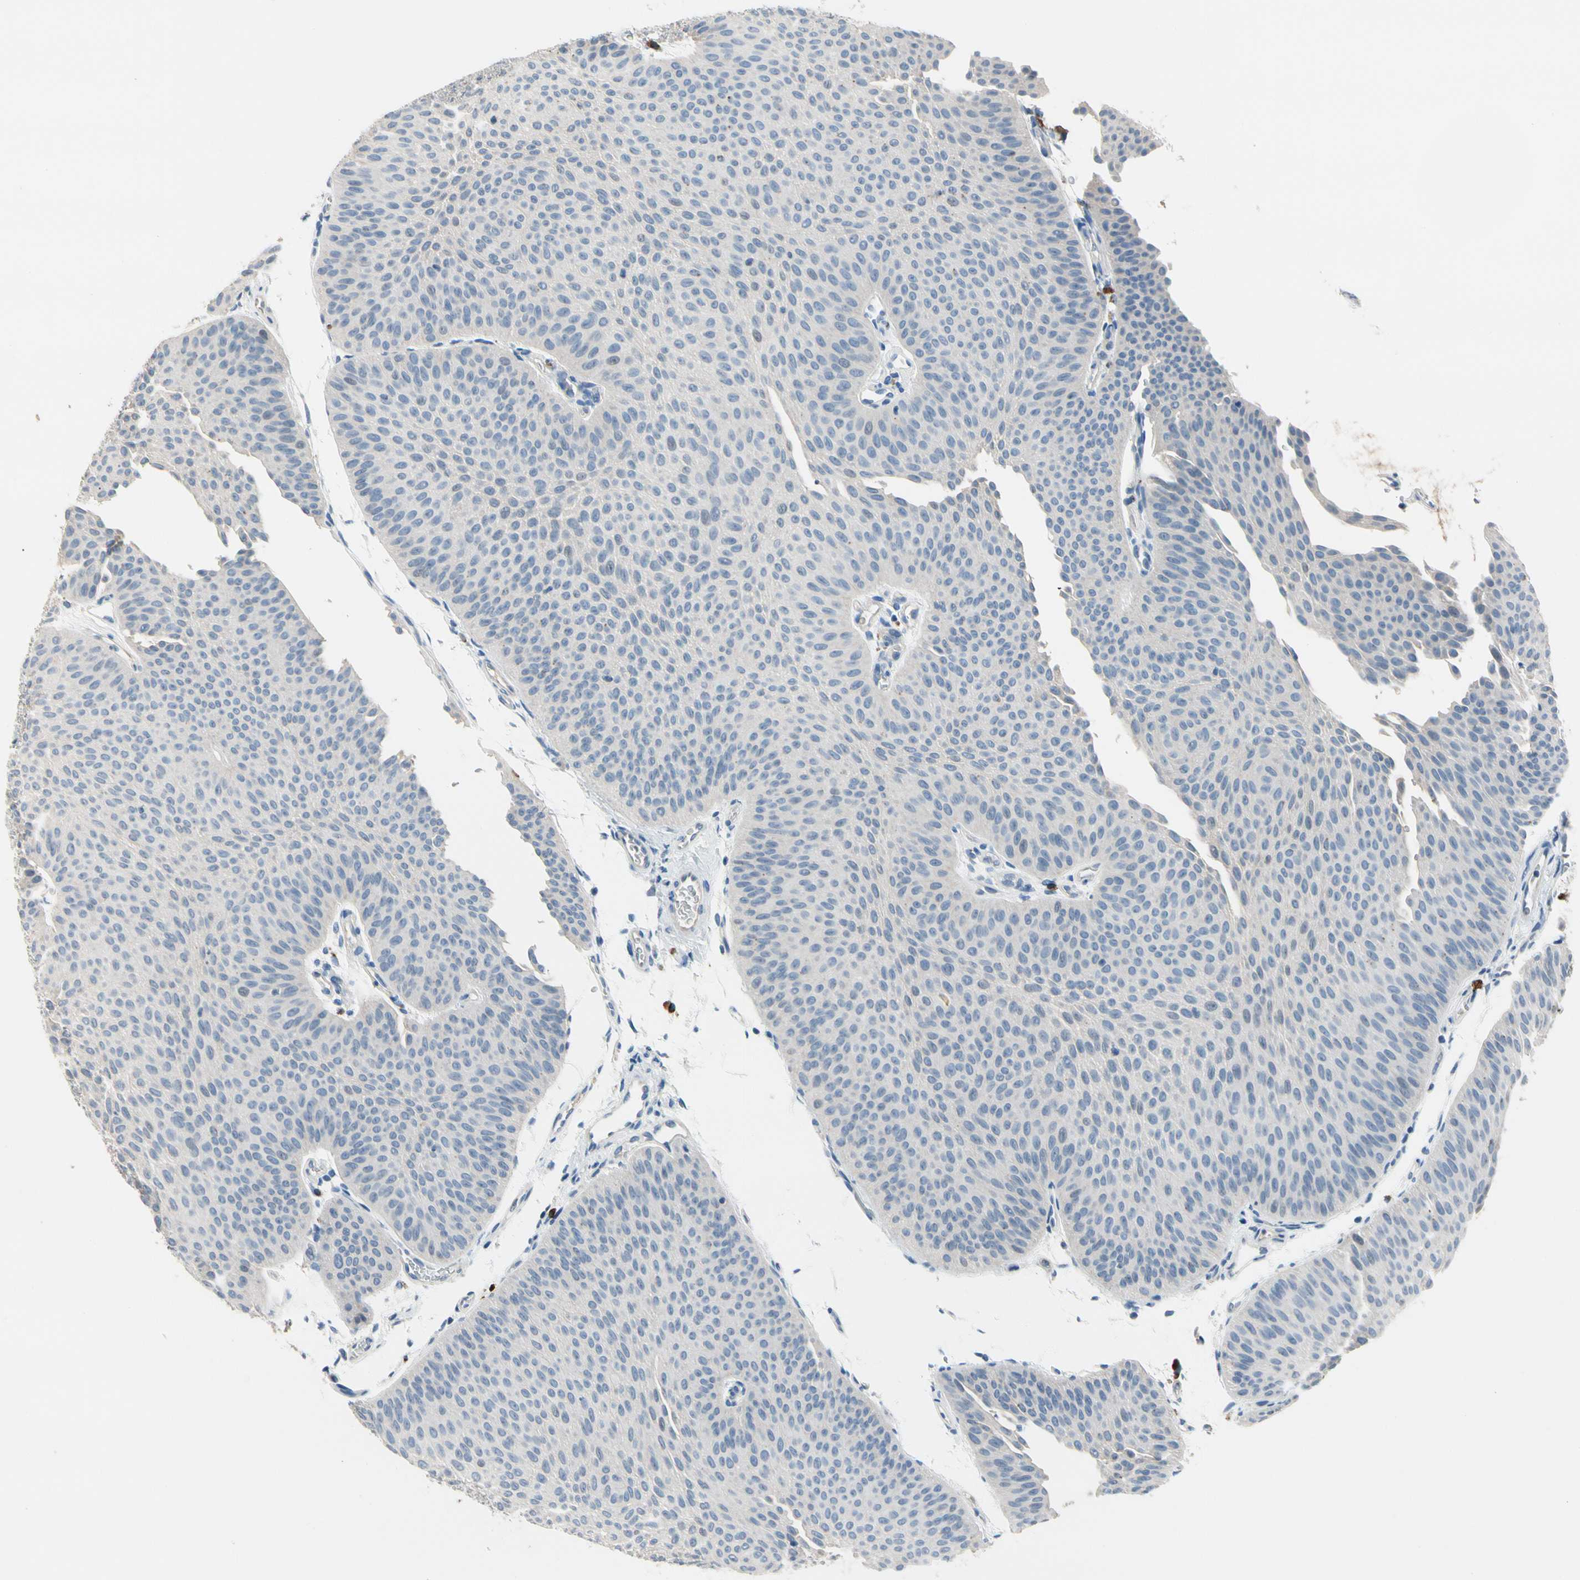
{"staining": {"intensity": "negative", "quantity": "none", "location": "none"}, "tissue": "urothelial cancer", "cell_type": "Tumor cells", "image_type": "cancer", "snomed": [{"axis": "morphology", "description": "Urothelial carcinoma, Low grade"}, {"axis": "topography", "description": "Urinary bladder"}], "caption": "This histopathology image is of urothelial cancer stained with immunohistochemistry (IHC) to label a protein in brown with the nuclei are counter-stained blue. There is no positivity in tumor cells.", "gene": "CPA3", "patient": {"sex": "female", "age": 60}}